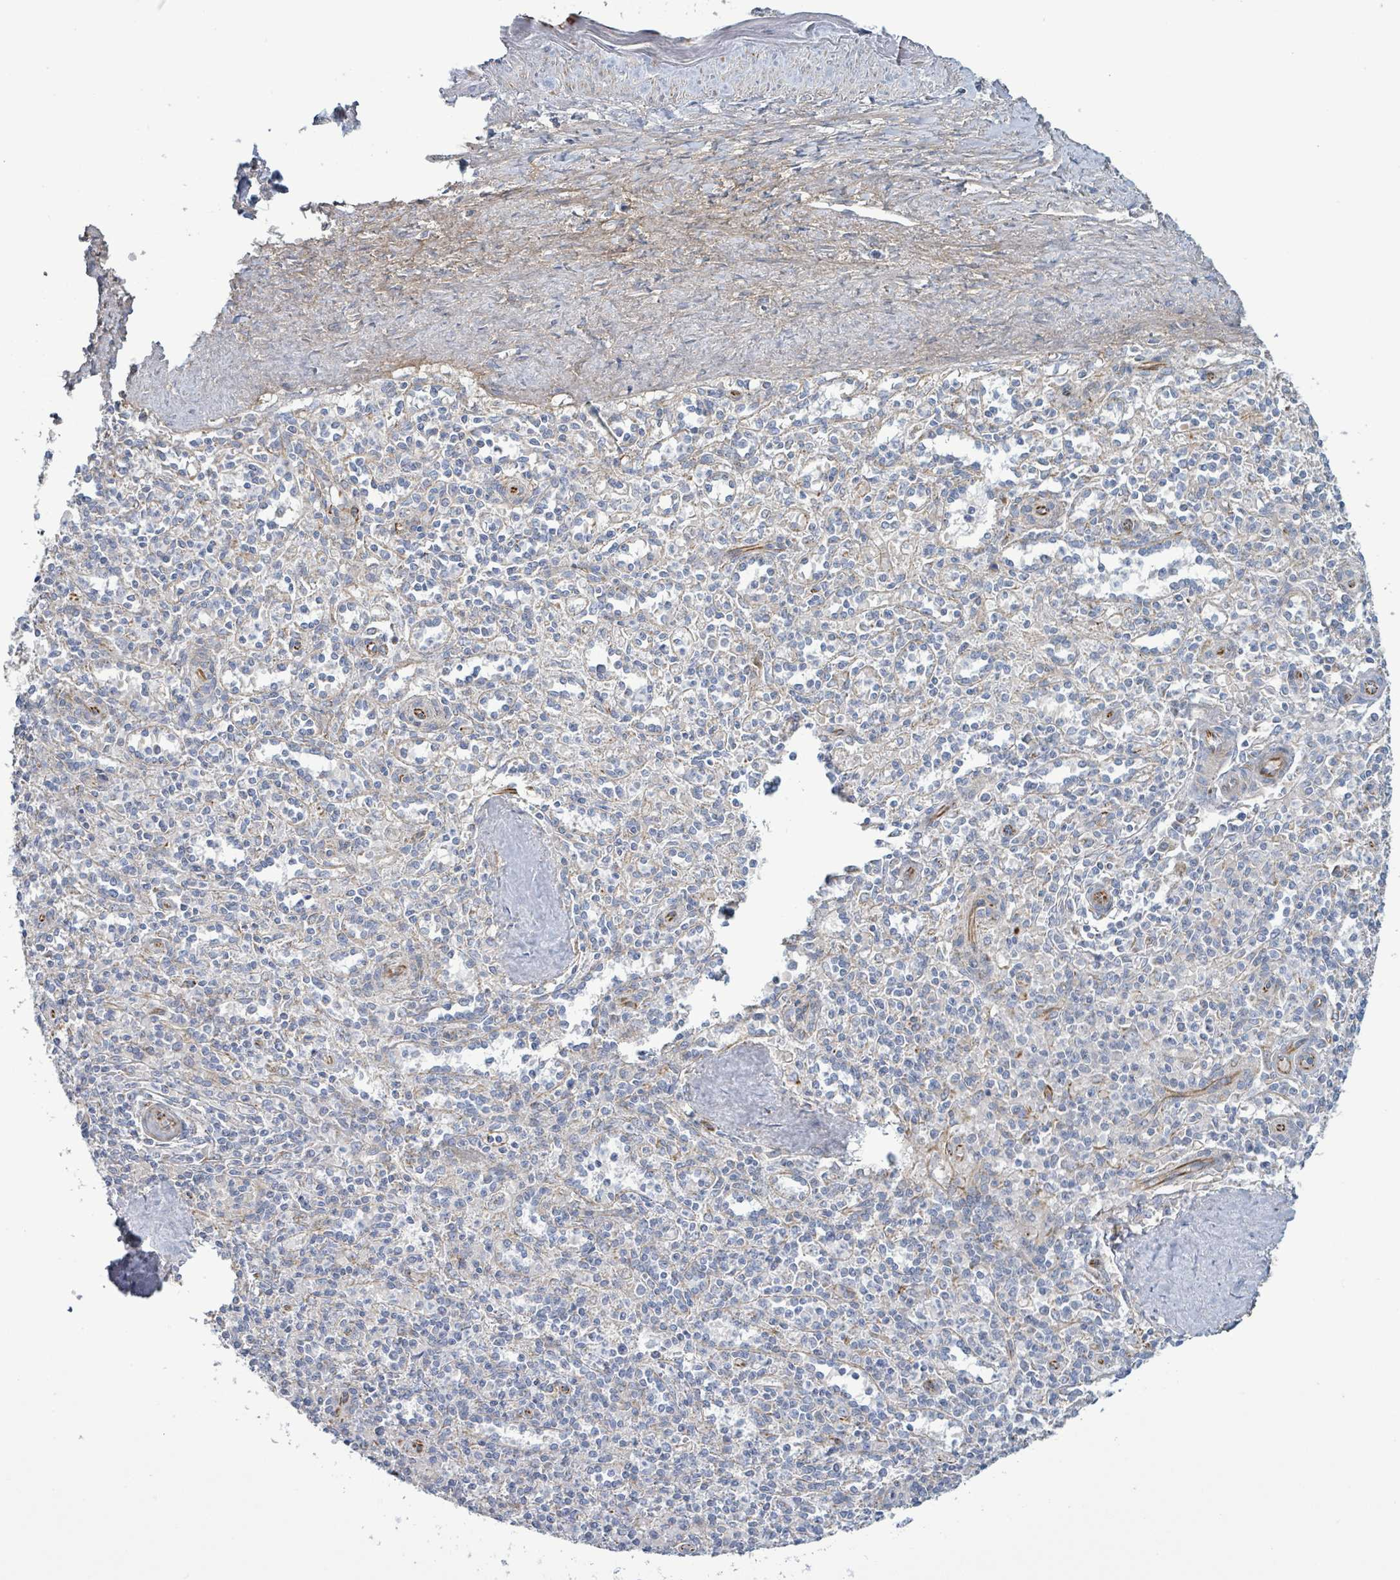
{"staining": {"intensity": "negative", "quantity": "none", "location": "none"}, "tissue": "spleen", "cell_type": "Cells in red pulp", "image_type": "normal", "snomed": [{"axis": "morphology", "description": "Normal tissue, NOS"}, {"axis": "topography", "description": "Spleen"}], "caption": "A high-resolution image shows immunohistochemistry (IHC) staining of unremarkable spleen, which reveals no significant expression in cells in red pulp.", "gene": "ALG12", "patient": {"sex": "female", "age": 70}}